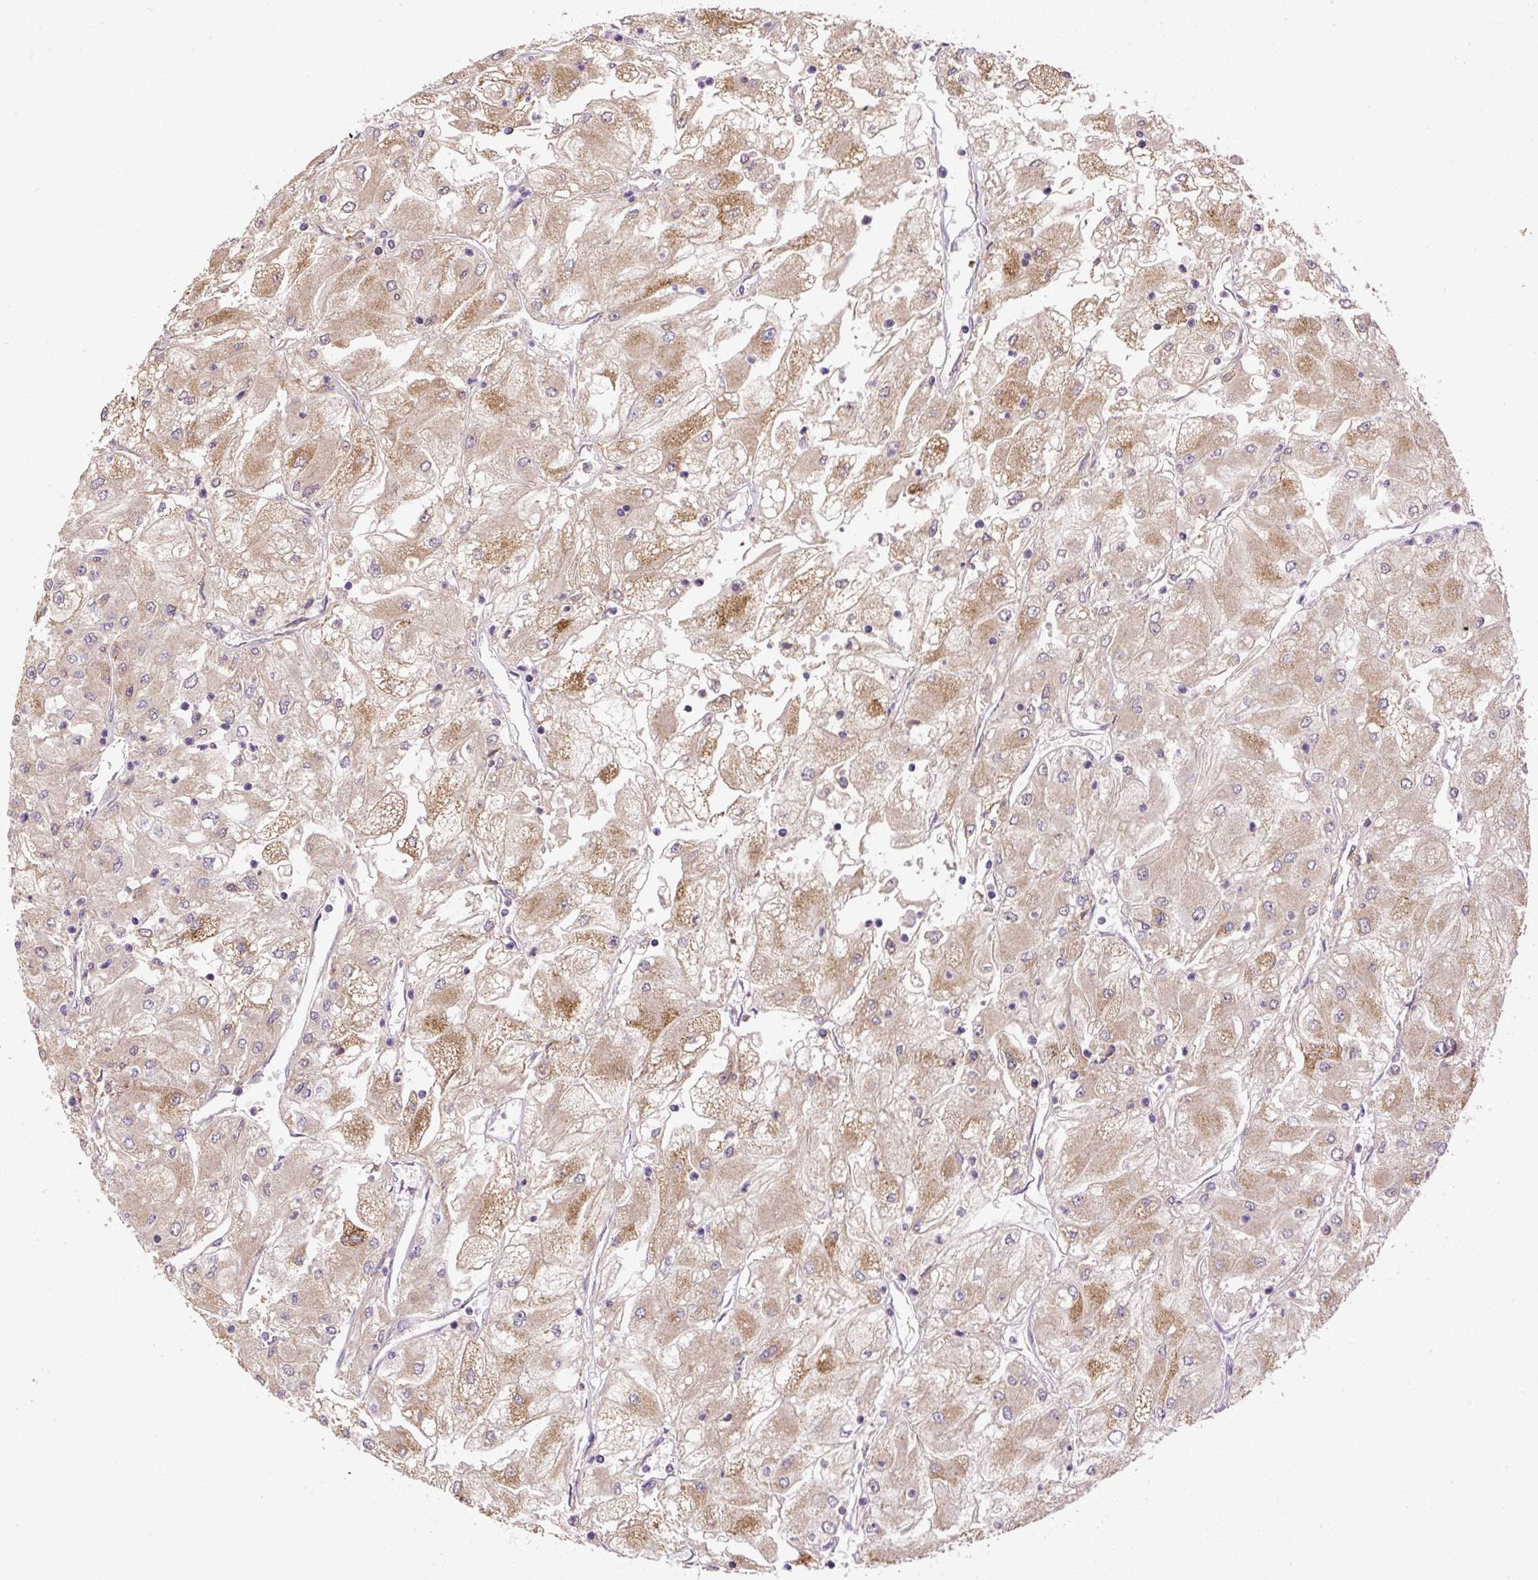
{"staining": {"intensity": "negative", "quantity": "none", "location": "none"}, "tissue": "renal cancer", "cell_type": "Tumor cells", "image_type": "cancer", "snomed": [{"axis": "morphology", "description": "Adenocarcinoma, NOS"}, {"axis": "topography", "description": "Kidney"}], "caption": "IHC histopathology image of neoplastic tissue: human renal cancer stained with DAB (3,3'-diaminobenzidine) displays no significant protein positivity in tumor cells.", "gene": "DAPK1", "patient": {"sex": "male", "age": 80}}